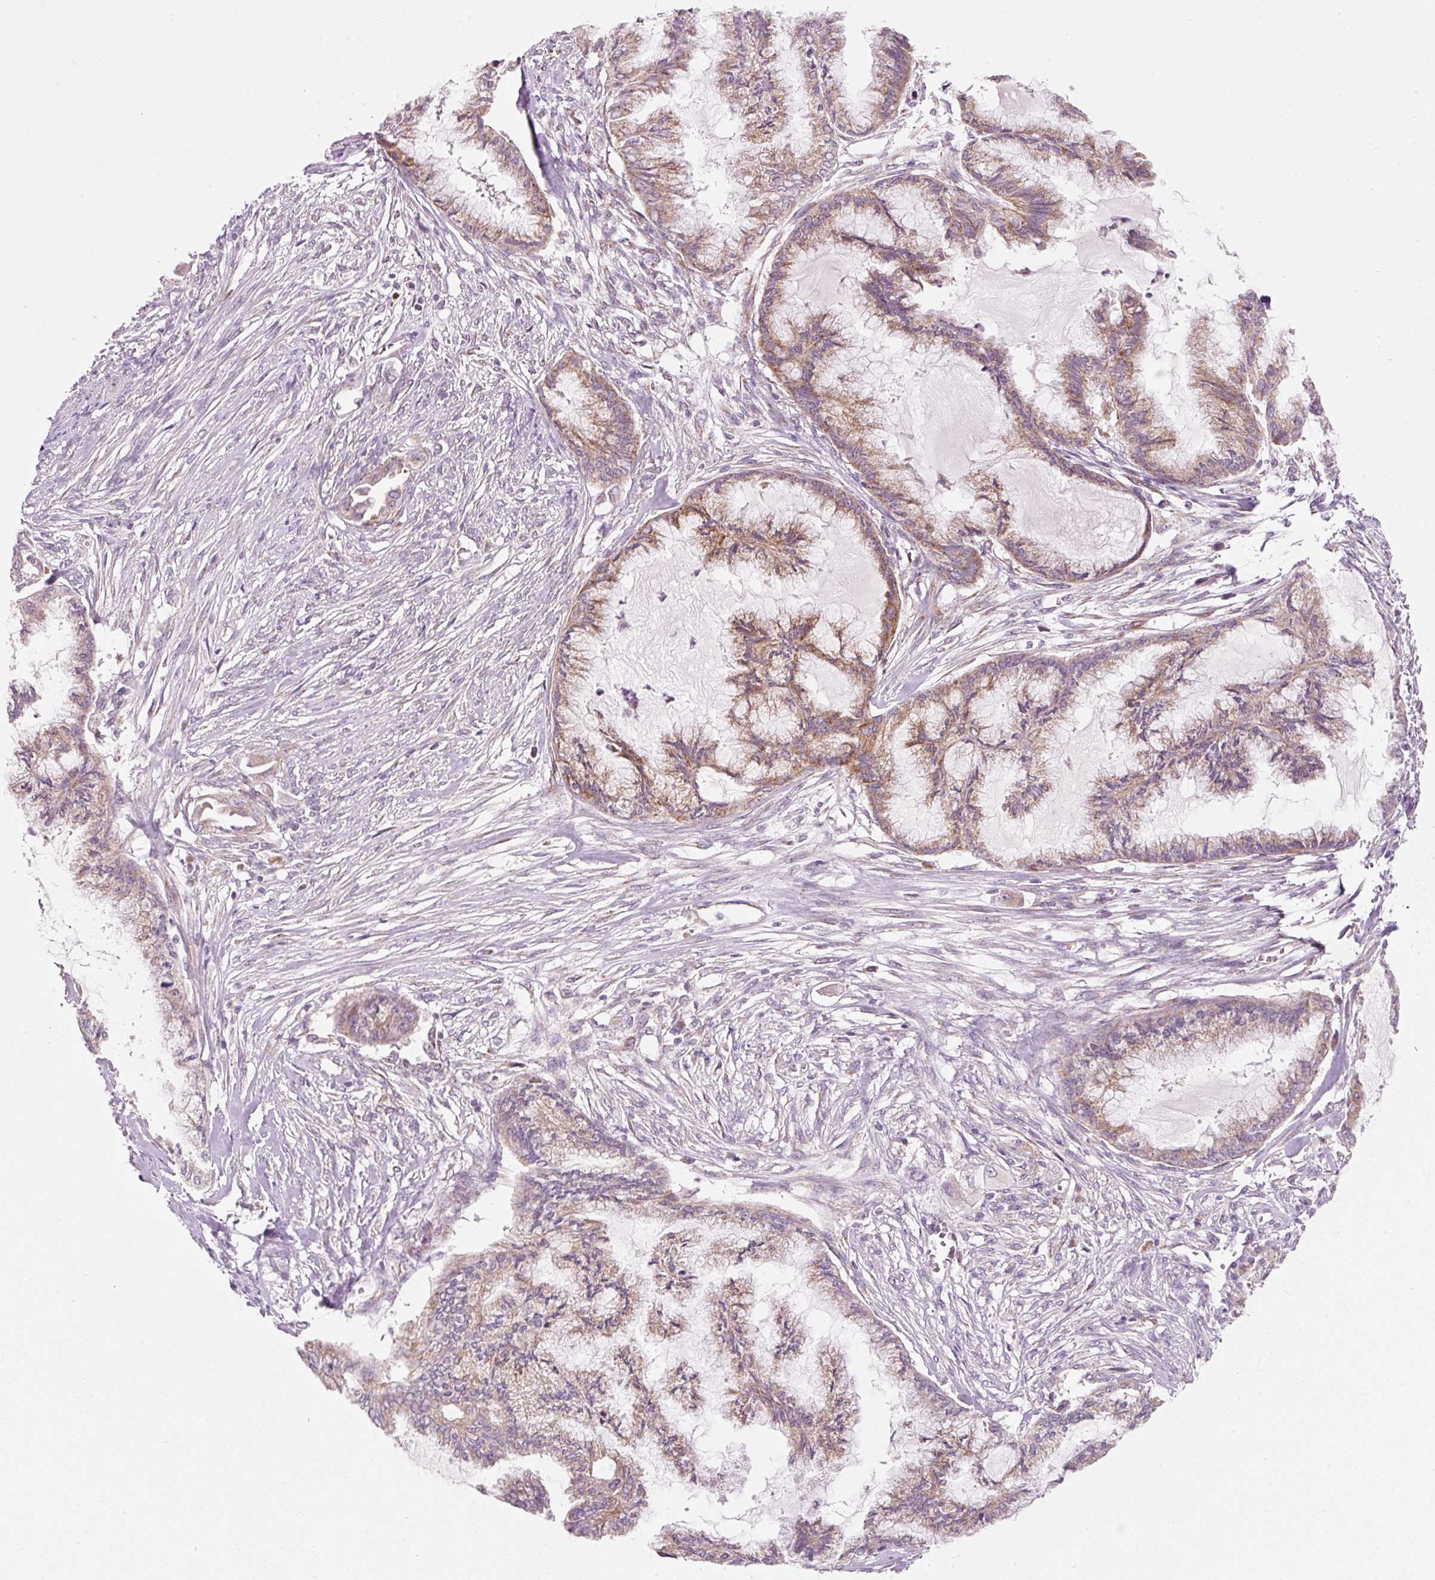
{"staining": {"intensity": "moderate", "quantity": ">75%", "location": "cytoplasmic/membranous"}, "tissue": "endometrial cancer", "cell_type": "Tumor cells", "image_type": "cancer", "snomed": [{"axis": "morphology", "description": "Adenocarcinoma, NOS"}, {"axis": "topography", "description": "Endometrium"}], "caption": "Immunohistochemical staining of endometrial cancer shows medium levels of moderate cytoplasmic/membranous protein staining in about >75% of tumor cells.", "gene": "FAM78B", "patient": {"sex": "female", "age": 86}}